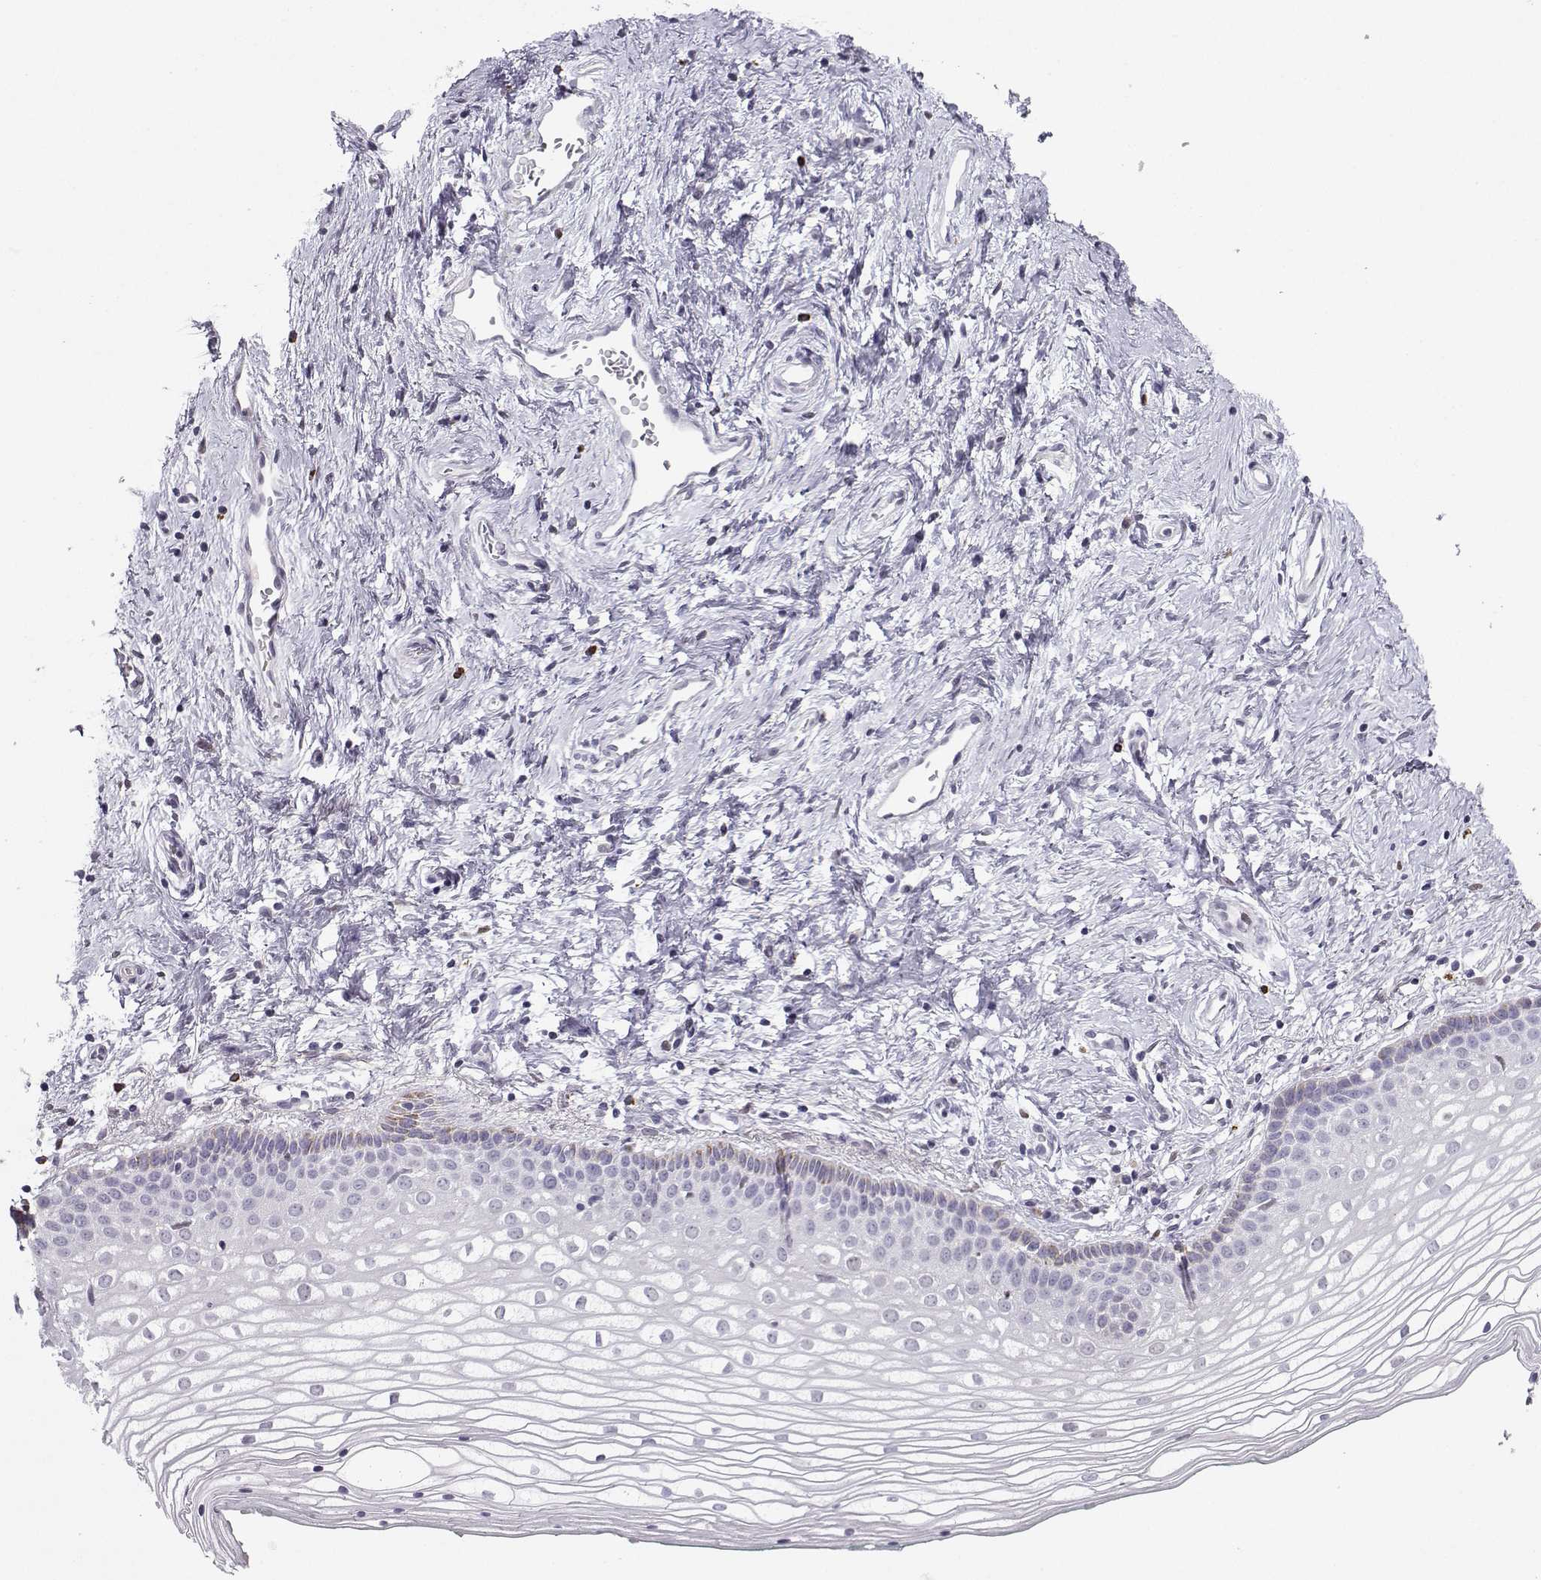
{"staining": {"intensity": "moderate", "quantity": "<25%", "location": "cytoplasmic/membranous"}, "tissue": "vagina", "cell_type": "Squamous epithelial cells", "image_type": "normal", "snomed": [{"axis": "morphology", "description": "Normal tissue, NOS"}, {"axis": "topography", "description": "Vagina"}], "caption": "Immunohistochemical staining of normal vagina displays <25% levels of moderate cytoplasmic/membranous protein expression in about <25% of squamous epithelial cells. (DAB IHC, brown staining for protein, blue staining for nuclei).", "gene": "DCLK3", "patient": {"sex": "female", "age": 36}}